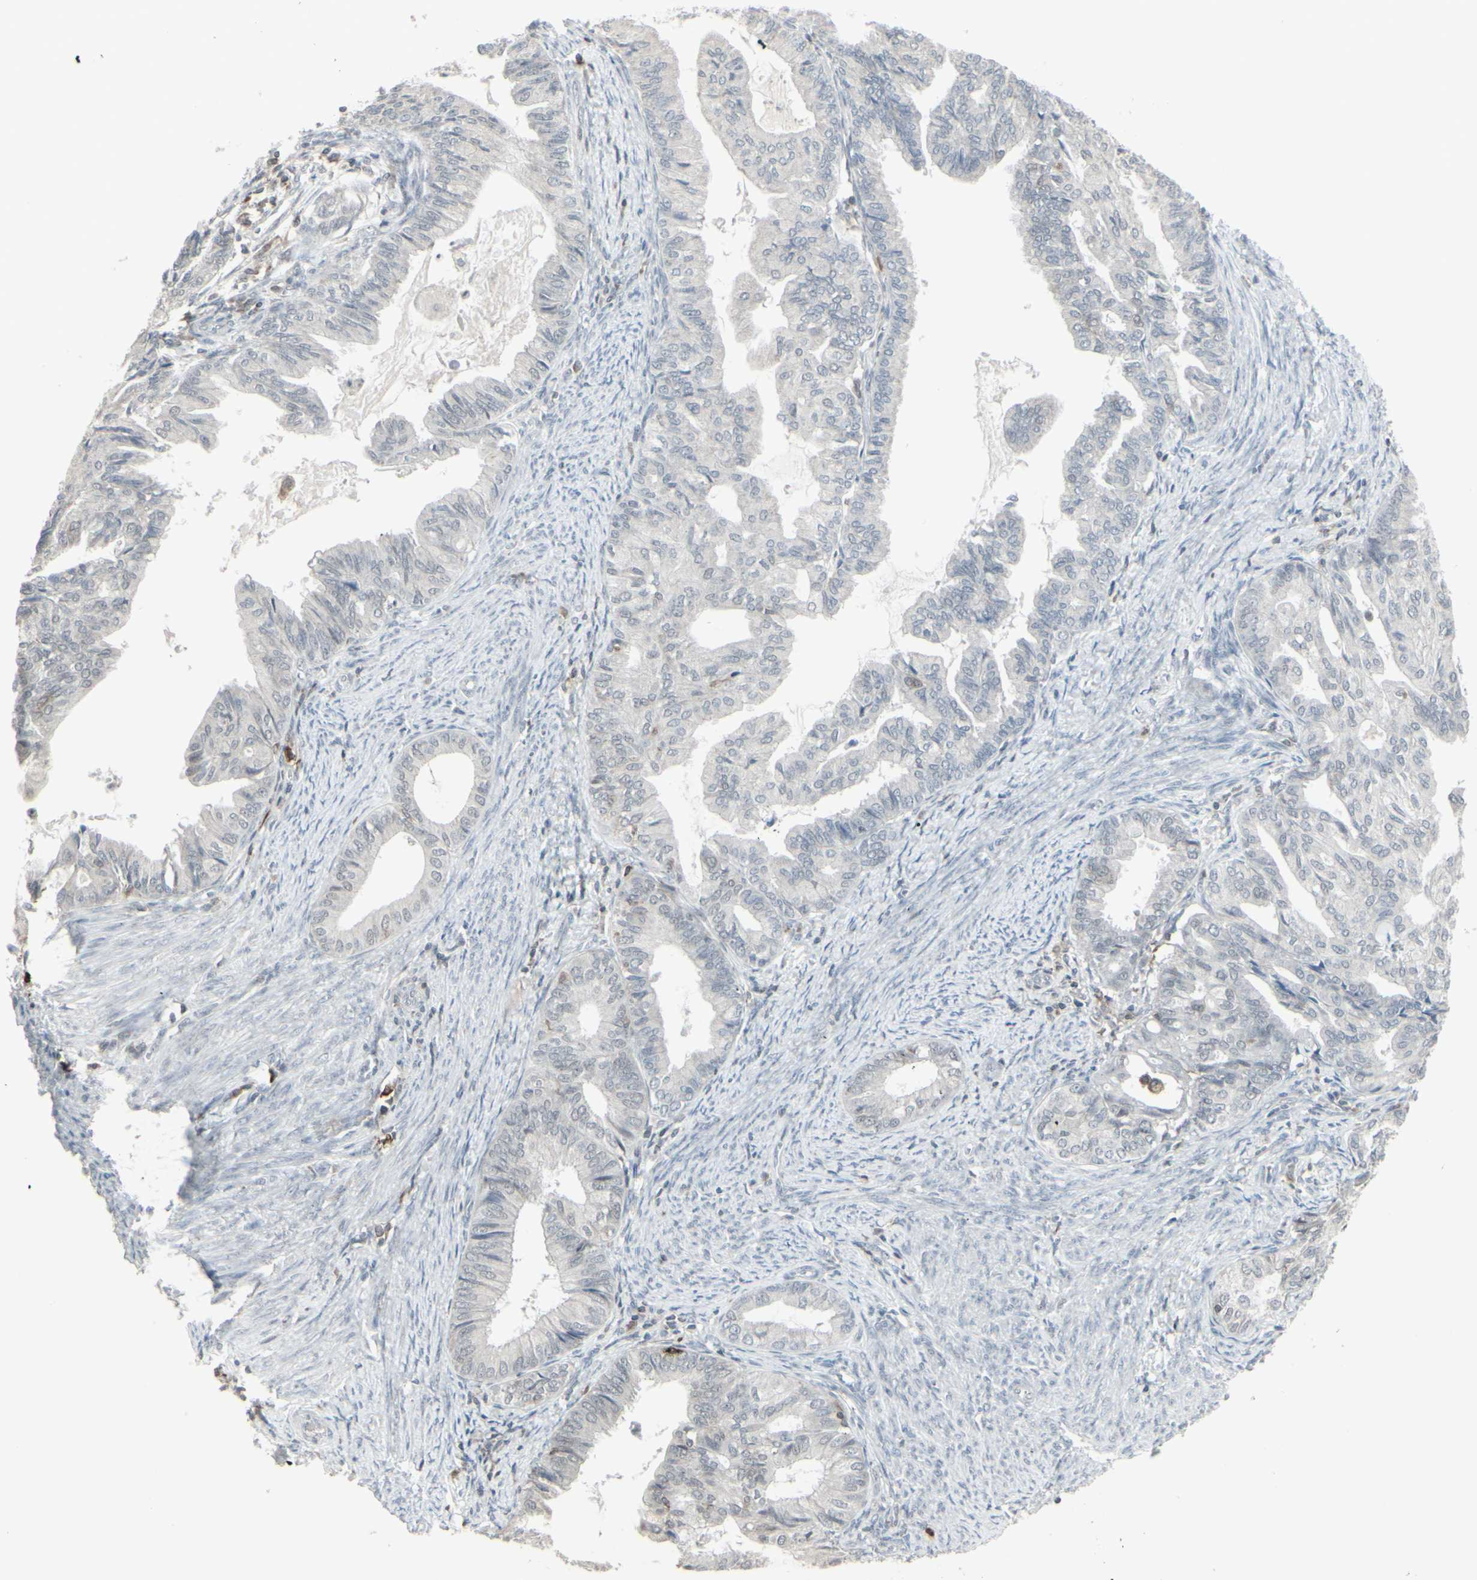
{"staining": {"intensity": "negative", "quantity": "none", "location": "none"}, "tissue": "endometrial cancer", "cell_type": "Tumor cells", "image_type": "cancer", "snomed": [{"axis": "morphology", "description": "Adenocarcinoma, NOS"}, {"axis": "topography", "description": "Endometrium"}], "caption": "Tumor cells show no significant positivity in endometrial cancer.", "gene": "SAMSN1", "patient": {"sex": "female", "age": 86}}